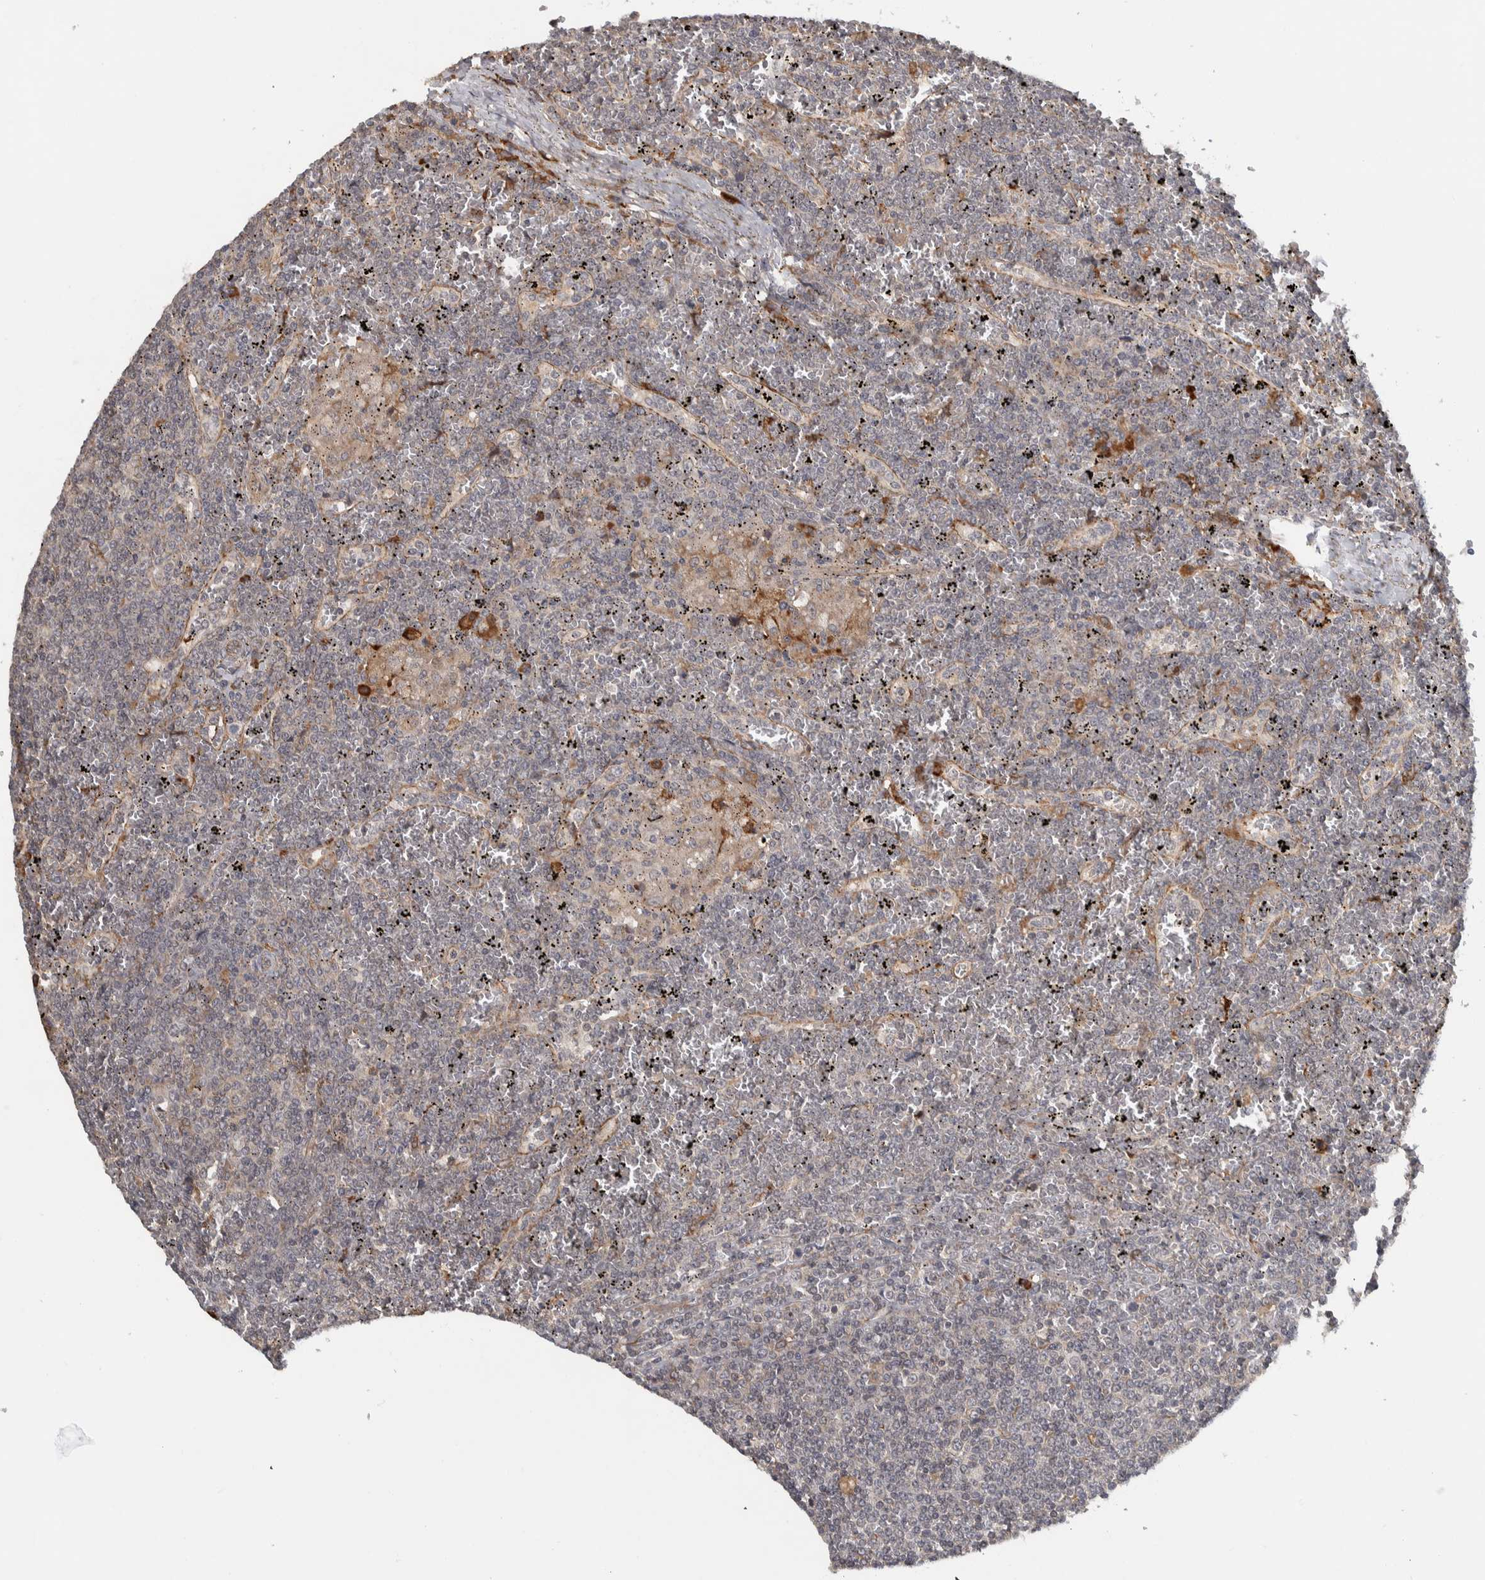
{"staining": {"intensity": "negative", "quantity": "none", "location": "none"}, "tissue": "lymphoma", "cell_type": "Tumor cells", "image_type": "cancer", "snomed": [{"axis": "morphology", "description": "Malignant lymphoma, non-Hodgkin's type, Low grade"}, {"axis": "topography", "description": "Spleen"}], "caption": "The micrograph demonstrates no significant expression in tumor cells of malignant lymphoma, non-Hodgkin's type (low-grade).", "gene": "TBC1D31", "patient": {"sex": "female", "age": 19}}